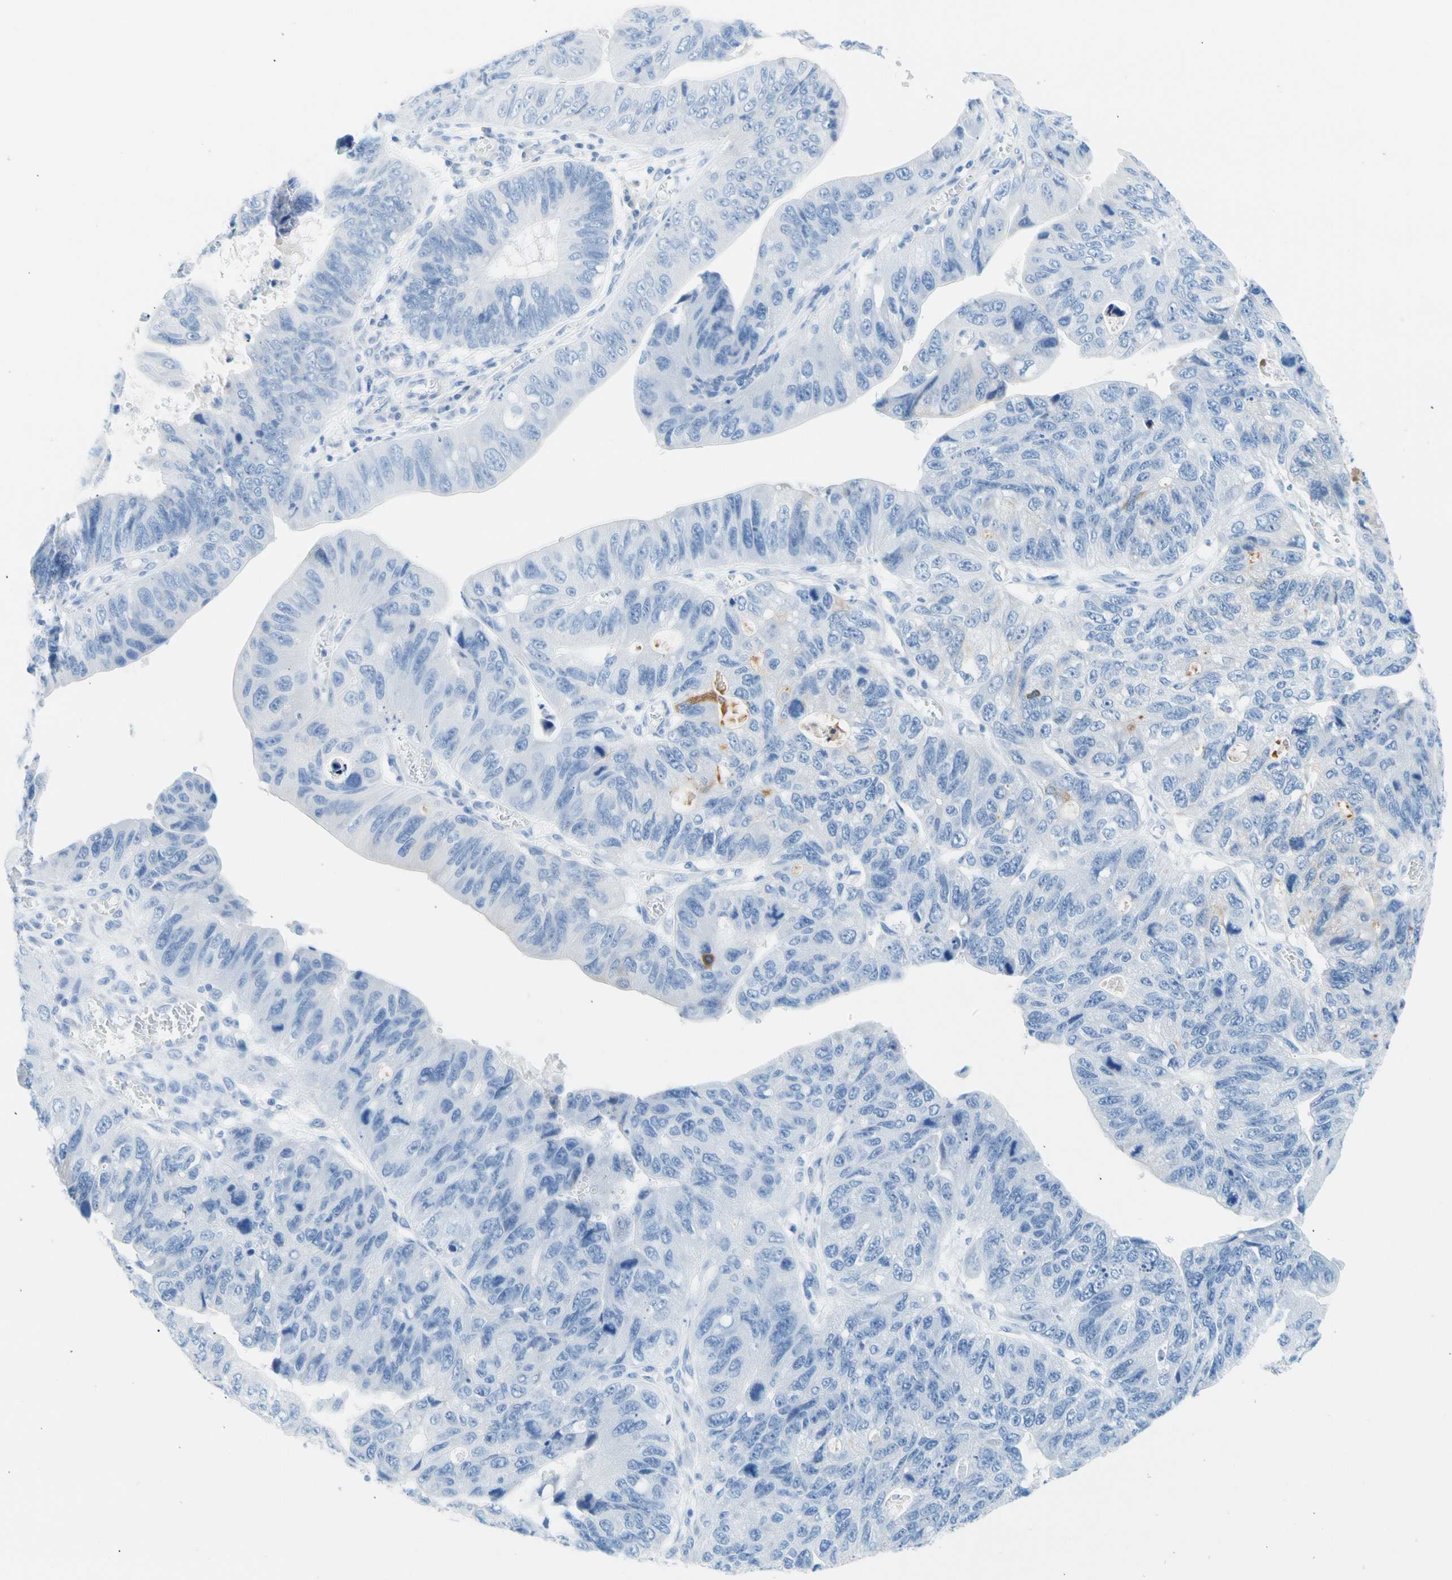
{"staining": {"intensity": "negative", "quantity": "none", "location": "none"}, "tissue": "stomach cancer", "cell_type": "Tumor cells", "image_type": "cancer", "snomed": [{"axis": "morphology", "description": "Adenocarcinoma, NOS"}, {"axis": "topography", "description": "Stomach"}], "caption": "An immunohistochemistry (IHC) histopathology image of stomach adenocarcinoma is shown. There is no staining in tumor cells of stomach adenocarcinoma.", "gene": "CEL", "patient": {"sex": "male", "age": 59}}